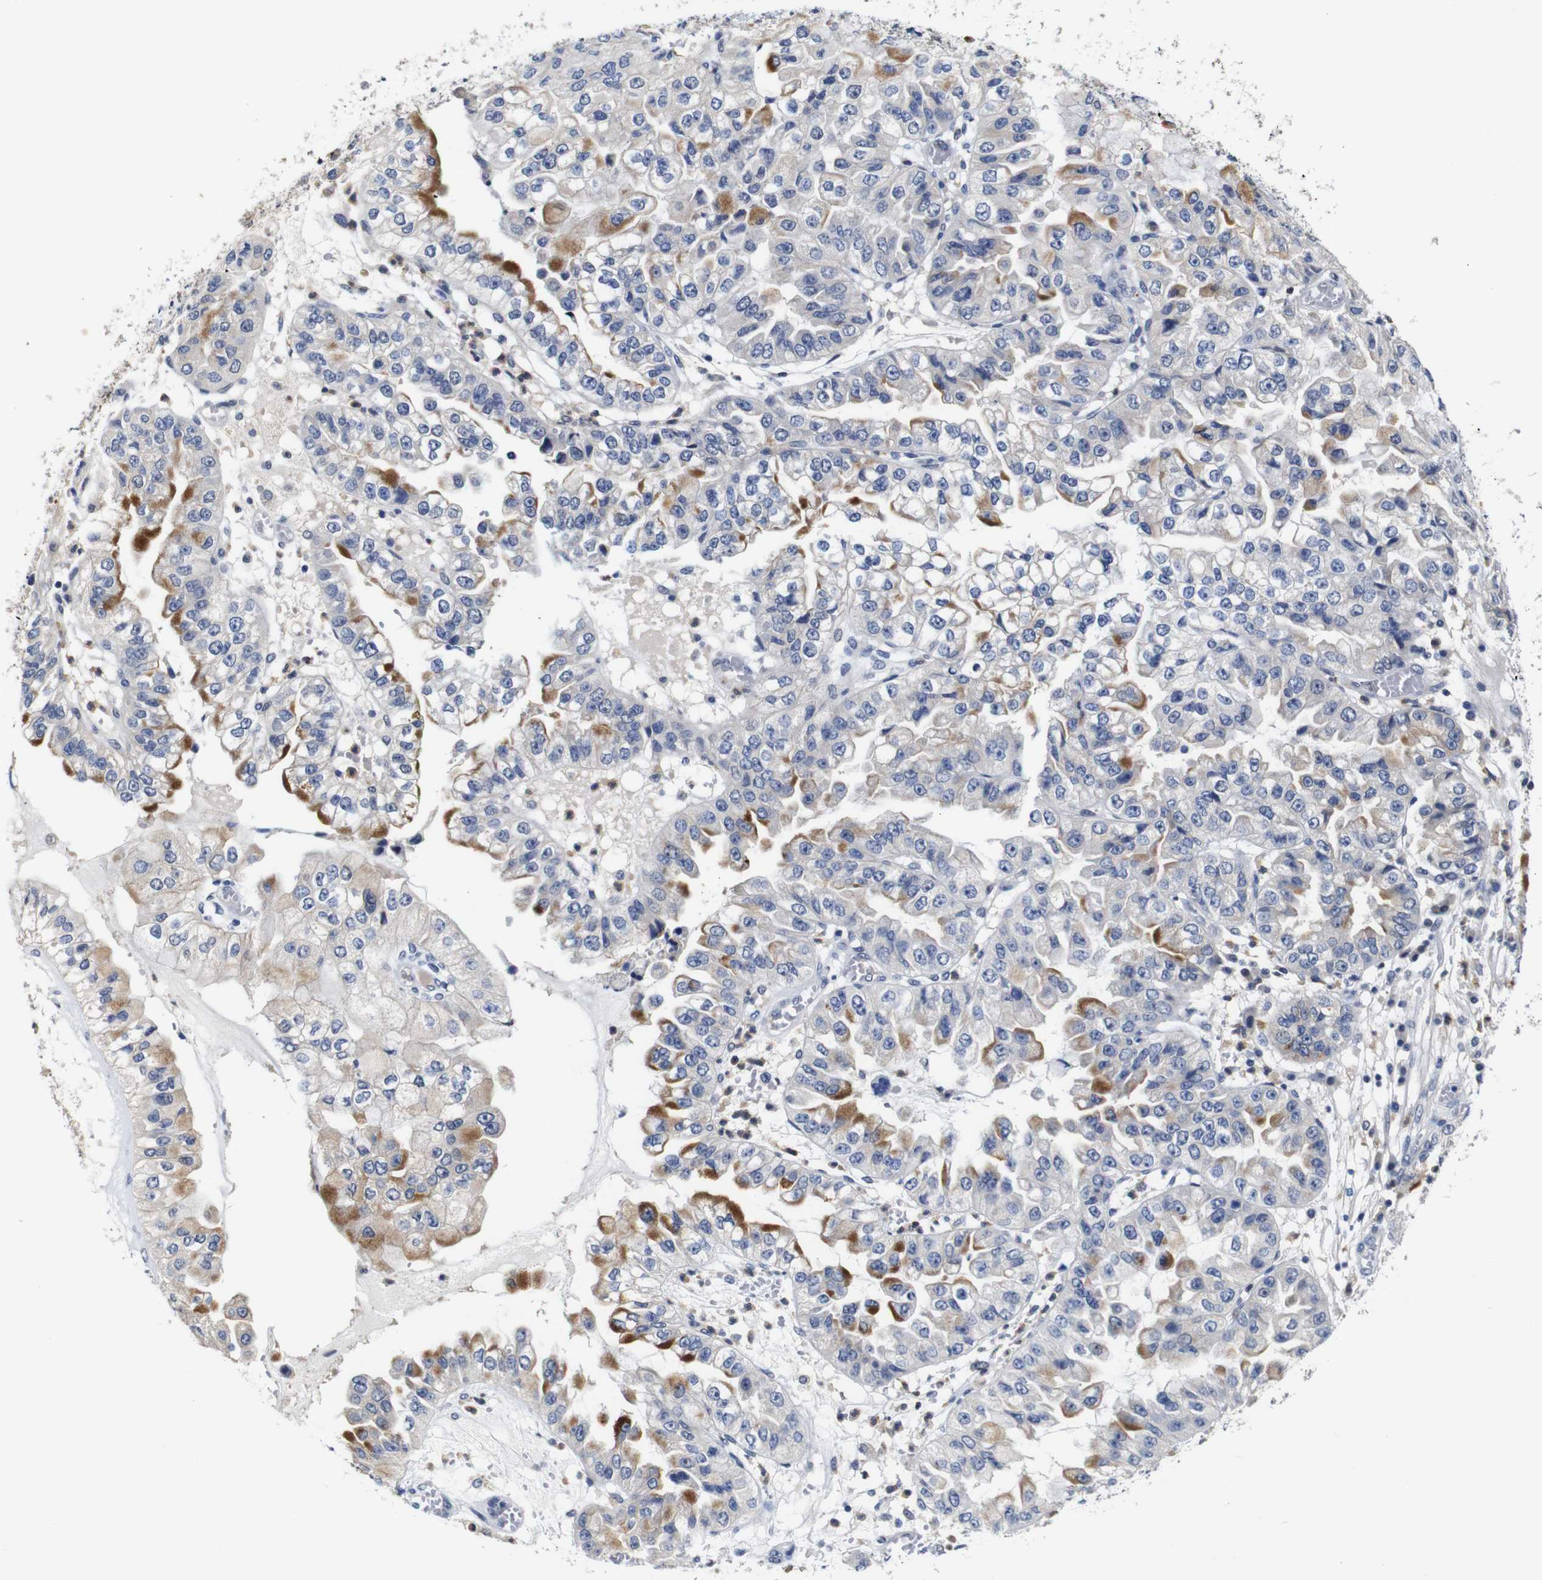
{"staining": {"intensity": "moderate", "quantity": "<25%", "location": "cytoplasmic/membranous"}, "tissue": "liver cancer", "cell_type": "Tumor cells", "image_type": "cancer", "snomed": [{"axis": "morphology", "description": "Cholangiocarcinoma"}, {"axis": "topography", "description": "Liver"}], "caption": "Immunohistochemistry photomicrograph of human liver cancer (cholangiocarcinoma) stained for a protein (brown), which demonstrates low levels of moderate cytoplasmic/membranous expression in about <25% of tumor cells.", "gene": "NTRK3", "patient": {"sex": "female", "age": 79}}